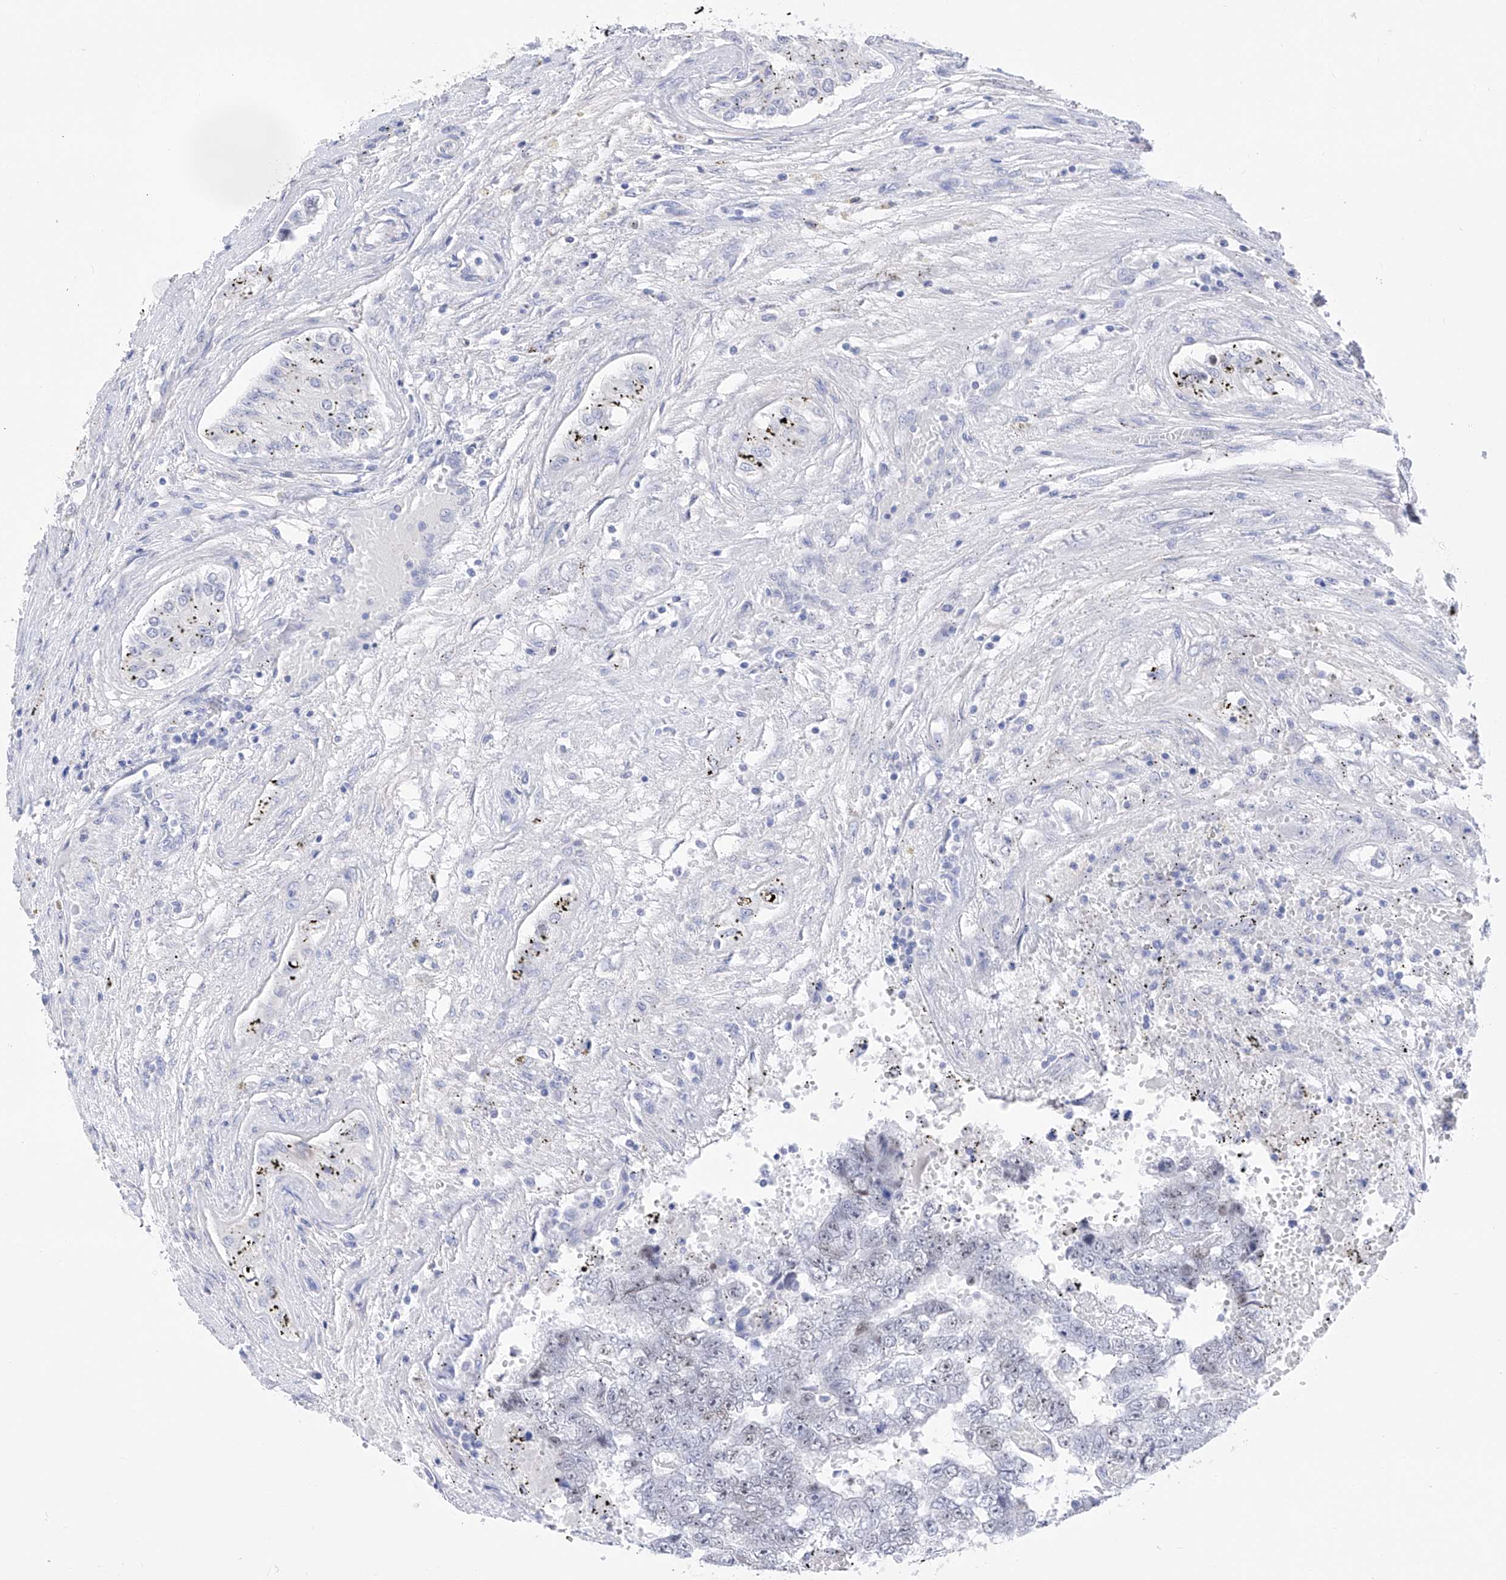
{"staining": {"intensity": "negative", "quantity": "none", "location": "none"}, "tissue": "testis cancer", "cell_type": "Tumor cells", "image_type": "cancer", "snomed": [{"axis": "morphology", "description": "Carcinoma, Embryonal, NOS"}, {"axis": "topography", "description": "Testis"}], "caption": "An image of testis cancer stained for a protein shows no brown staining in tumor cells.", "gene": "FLG", "patient": {"sex": "male", "age": 25}}